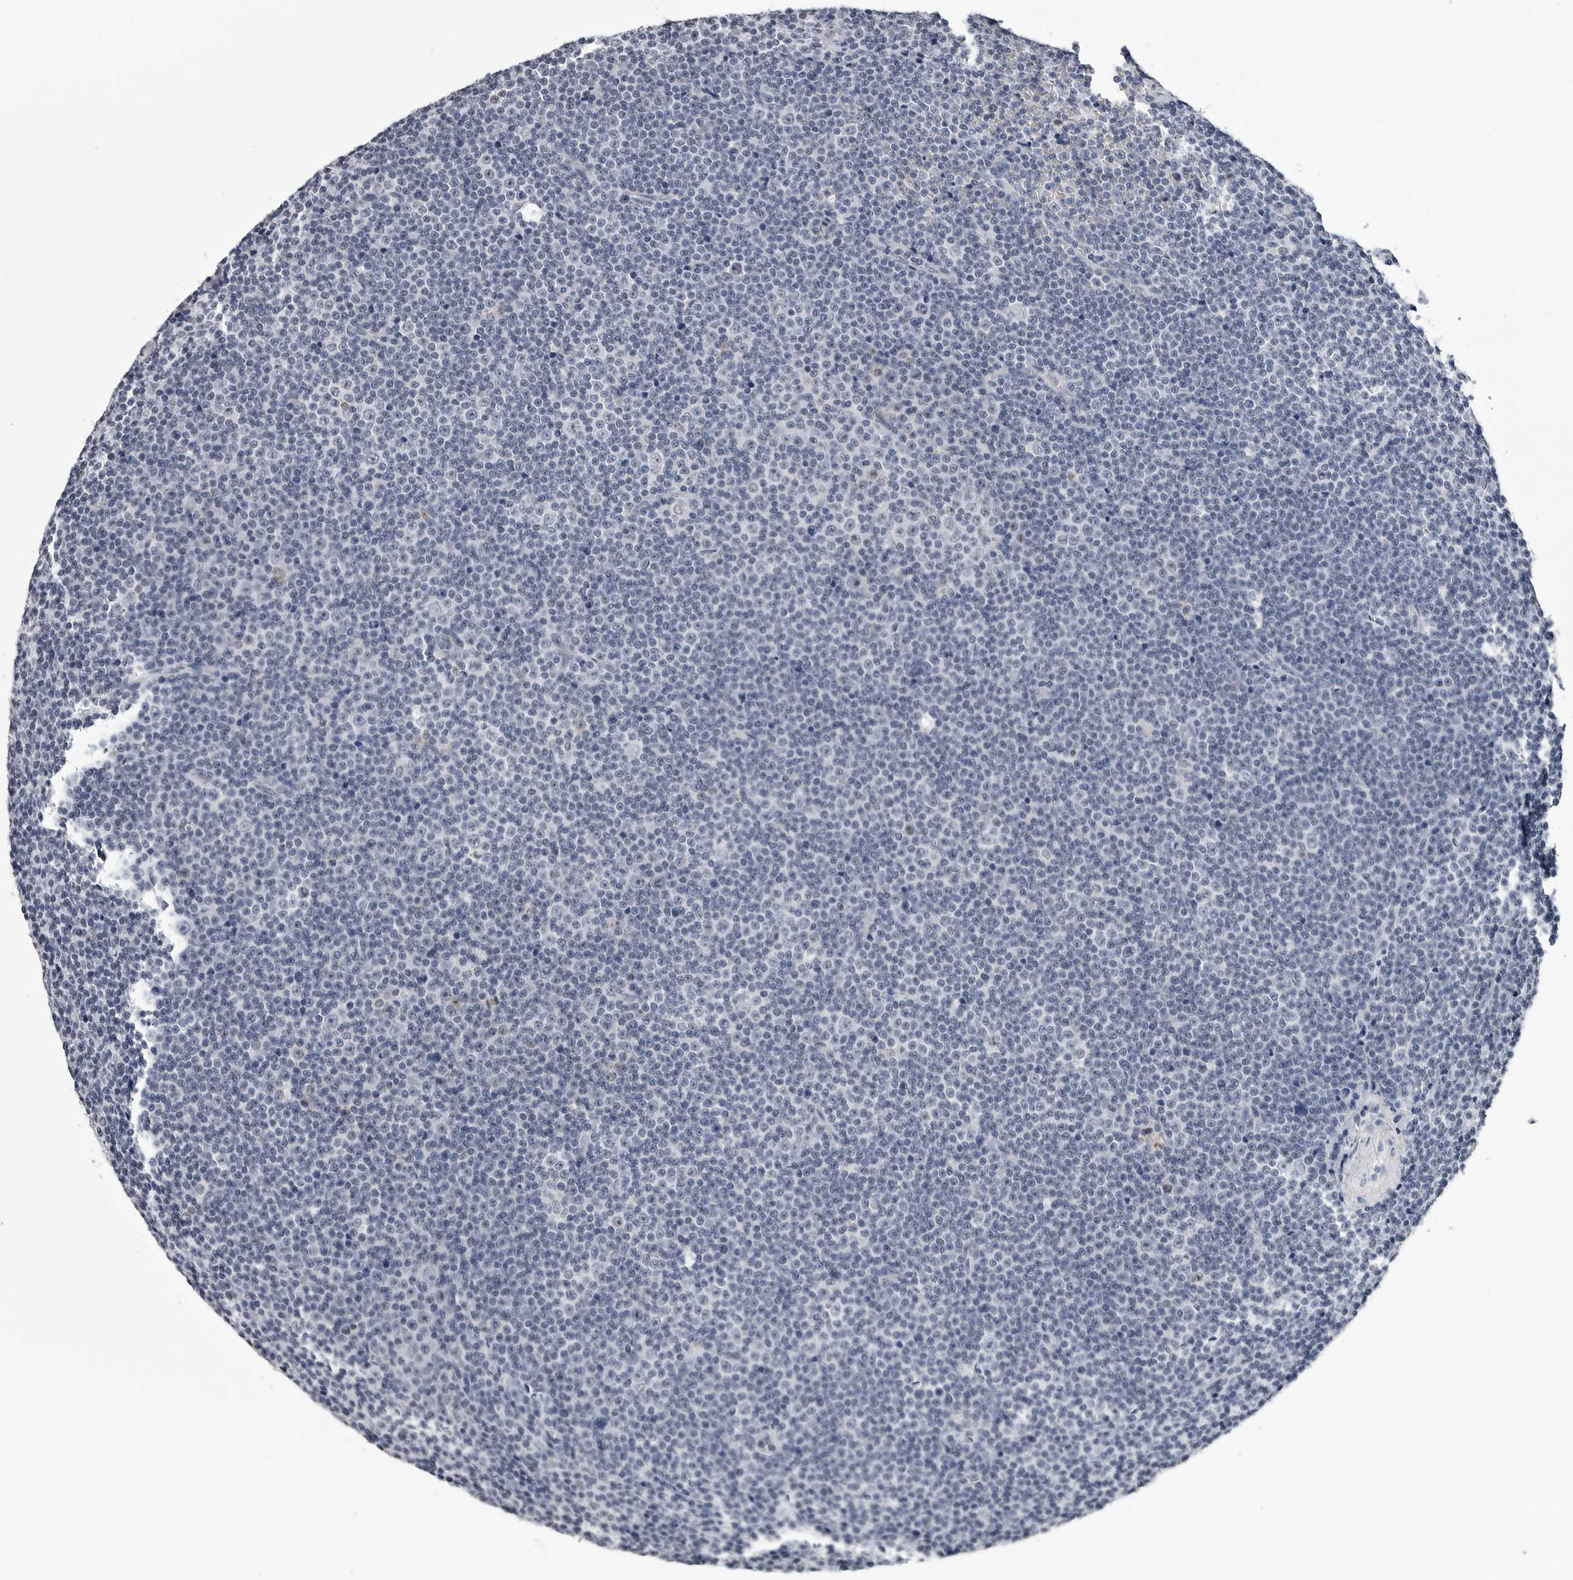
{"staining": {"intensity": "negative", "quantity": "none", "location": "none"}, "tissue": "lymphoma", "cell_type": "Tumor cells", "image_type": "cancer", "snomed": [{"axis": "morphology", "description": "Malignant lymphoma, non-Hodgkin's type, Low grade"}, {"axis": "topography", "description": "Lymph node"}], "caption": "Immunohistochemistry (IHC) of human lymphoma demonstrates no staining in tumor cells.", "gene": "GNL2", "patient": {"sex": "female", "age": 67}}